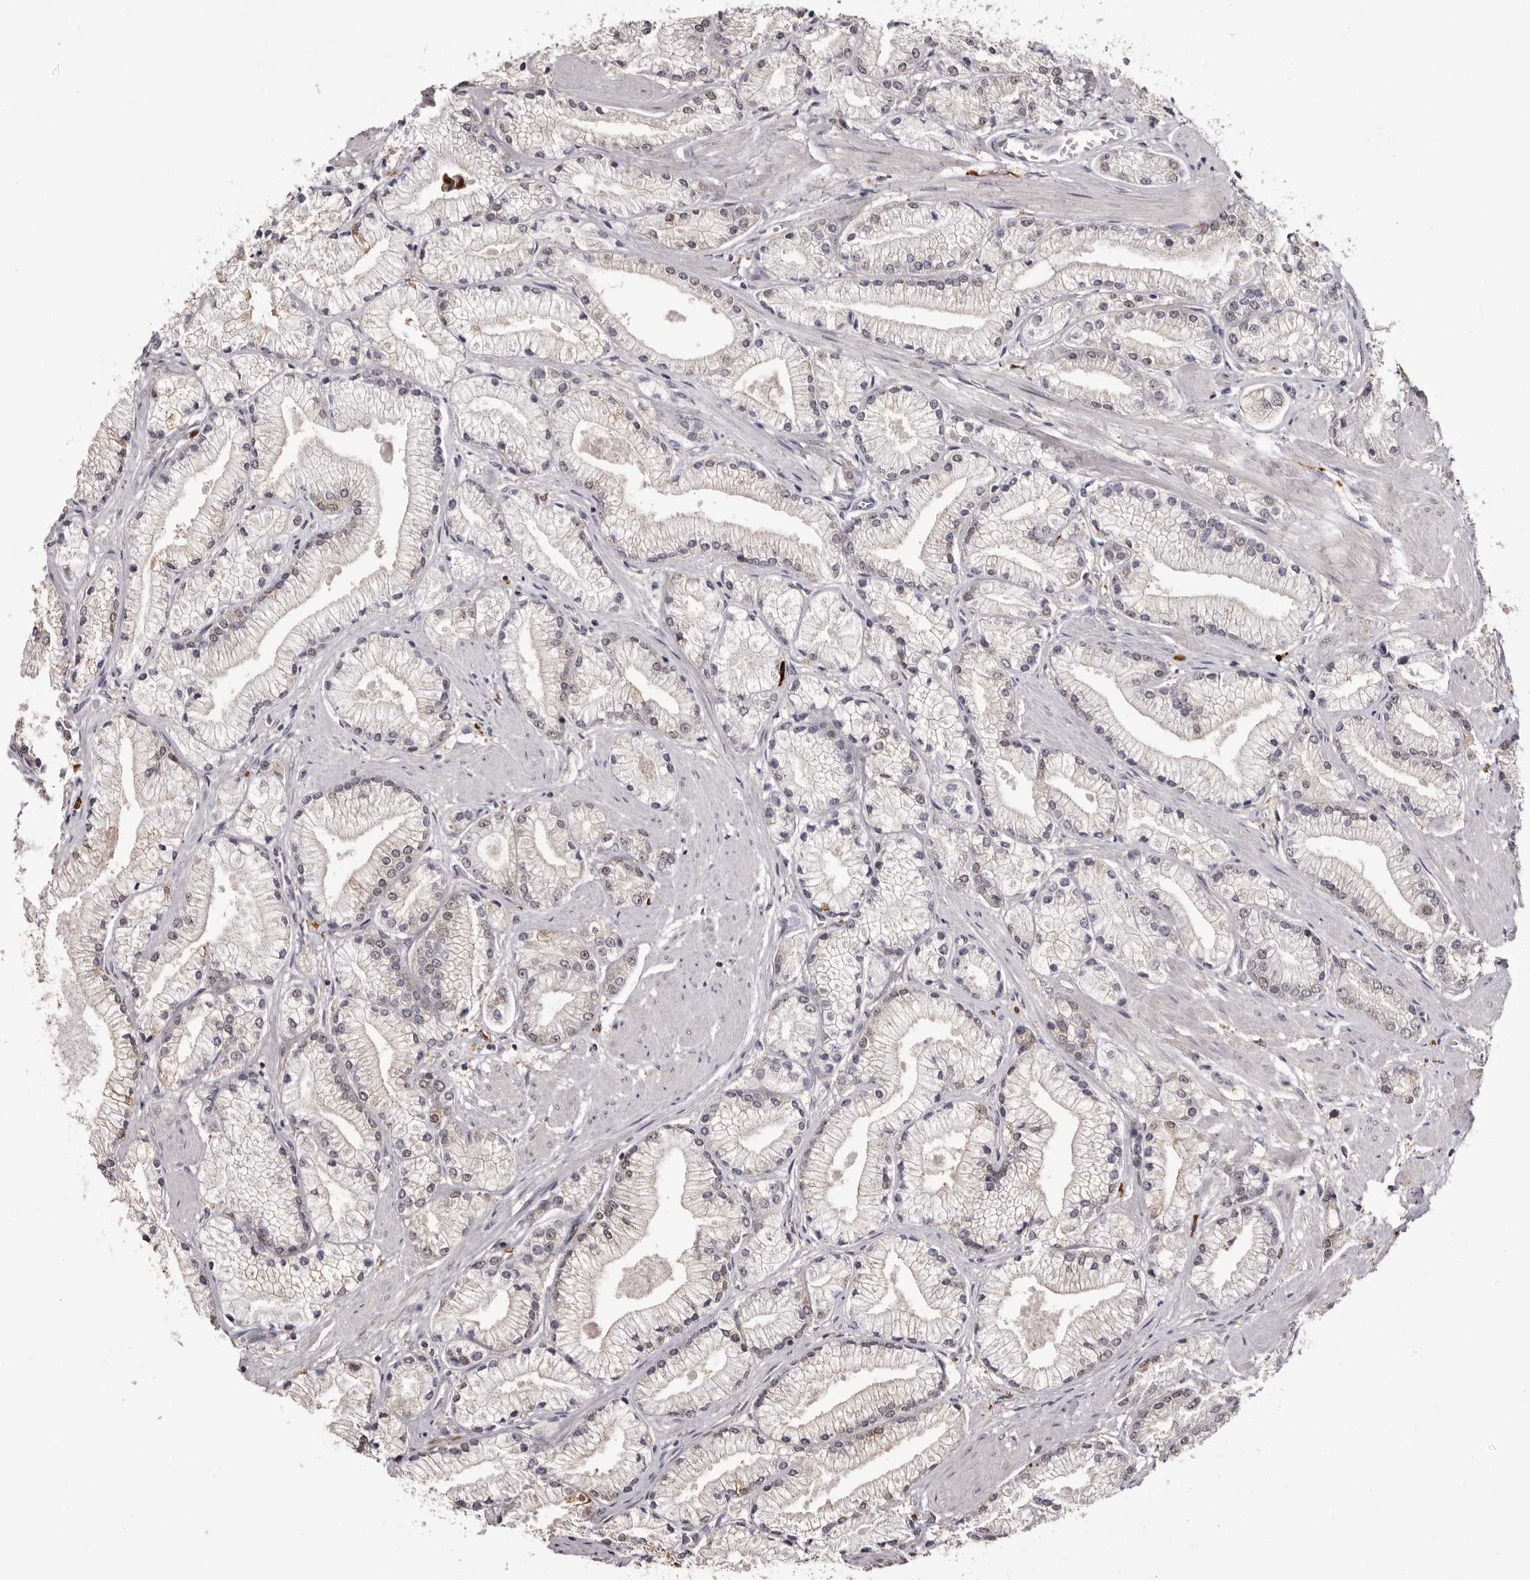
{"staining": {"intensity": "negative", "quantity": "none", "location": "none"}, "tissue": "prostate cancer", "cell_type": "Tumor cells", "image_type": "cancer", "snomed": [{"axis": "morphology", "description": "Adenocarcinoma, High grade"}, {"axis": "topography", "description": "Prostate"}], "caption": "IHC histopathology image of neoplastic tissue: prostate cancer (high-grade adenocarcinoma) stained with DAB (3,3'-diaminobenzidine) displays no significant protein expression in tumor cells.", "gene": "TNNI1", "patient": {"sex": "male", "age": 50}}